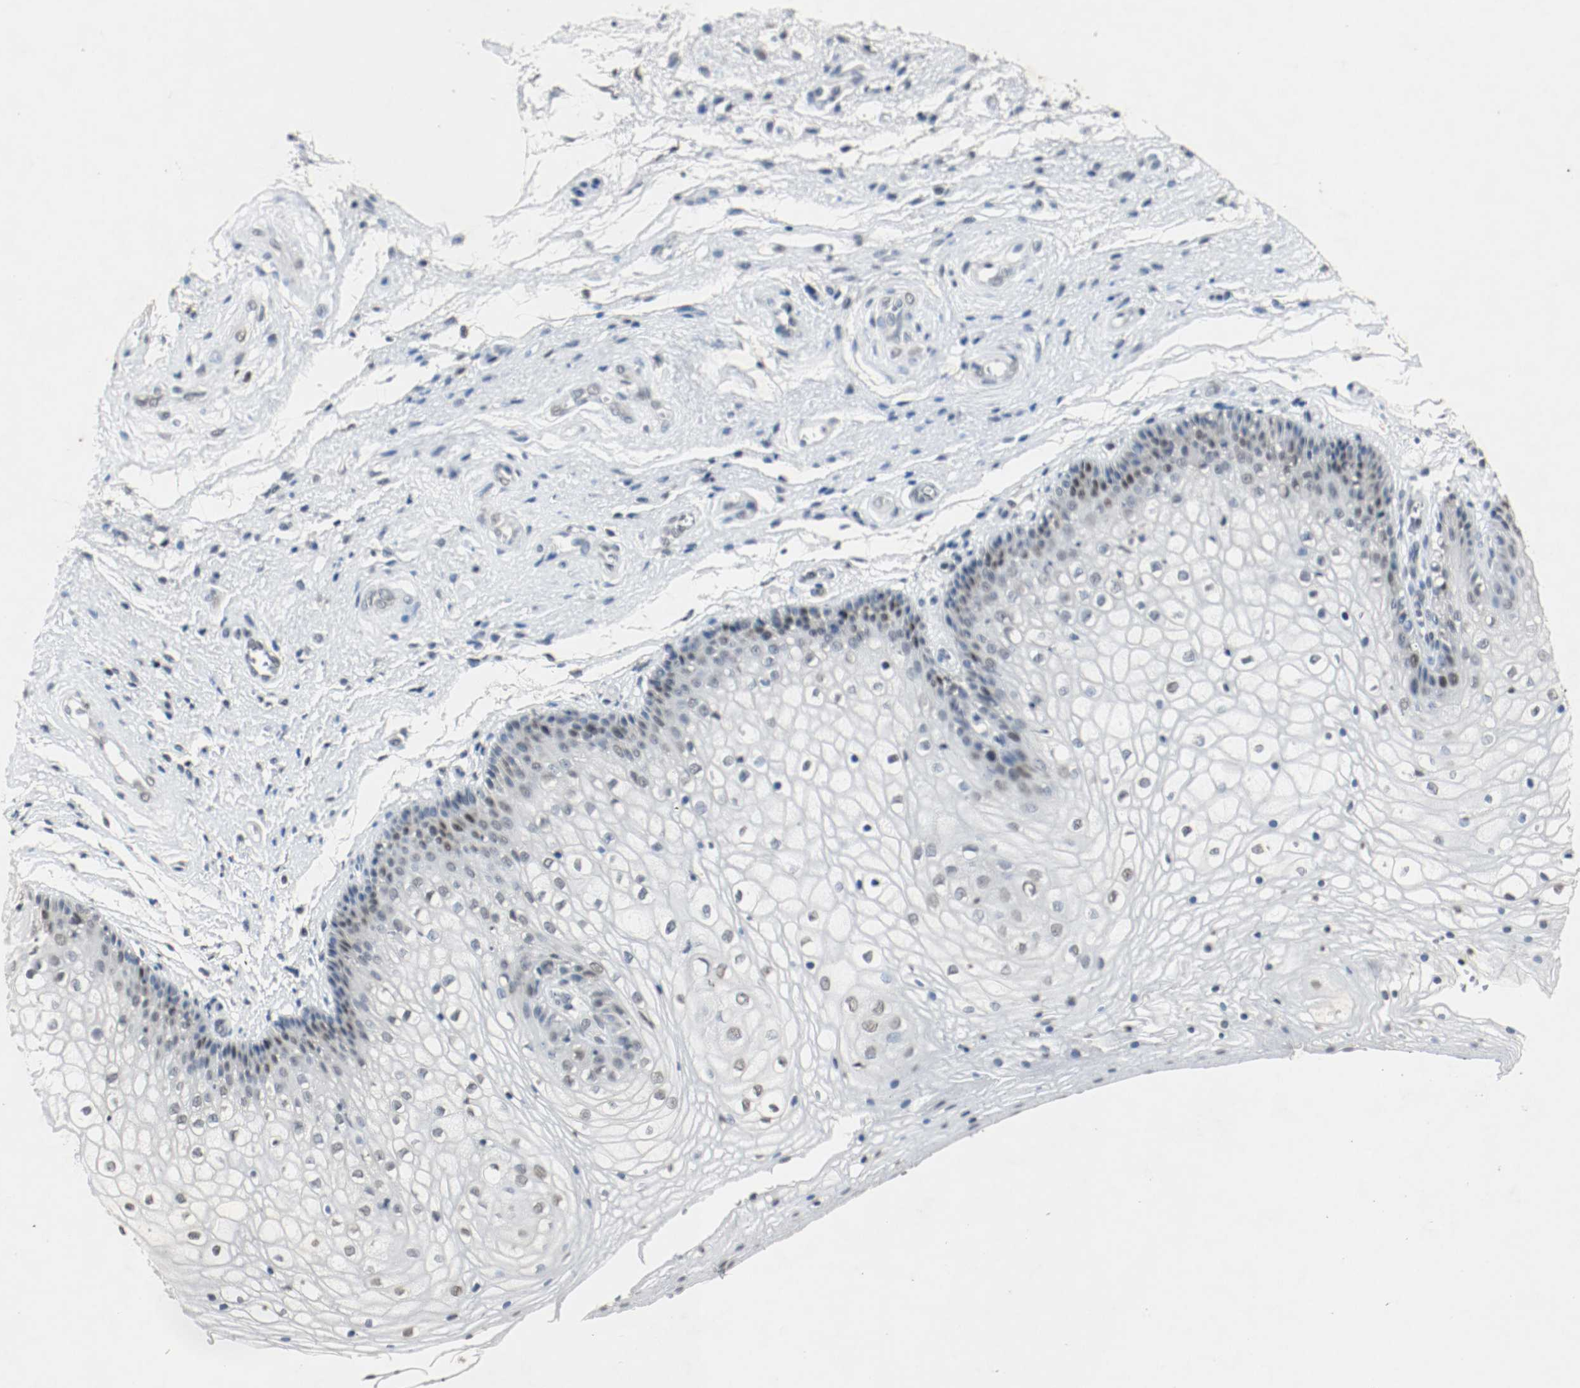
{"staining": {"intensity": "moderate", "quantity": "<25%", "location": "nuclear"}, "tissue": "vagina", "cell_type": "Squamous epithelial cells", "image_type": "normal", "snomed": [{"axis": "morphology", "description": "Normal tissue, NOS"}, {"axis": "topography", "description": "Vagina"}], "caption": "The histopathology image demonstrates immunohistochemical staining of unremarkable vagina. There is moderate nuclear staining is identified in about <25% of squamous epithelial cells.", "gene": "DNMT1", "patient": {"sex": "female", "age": 34}}